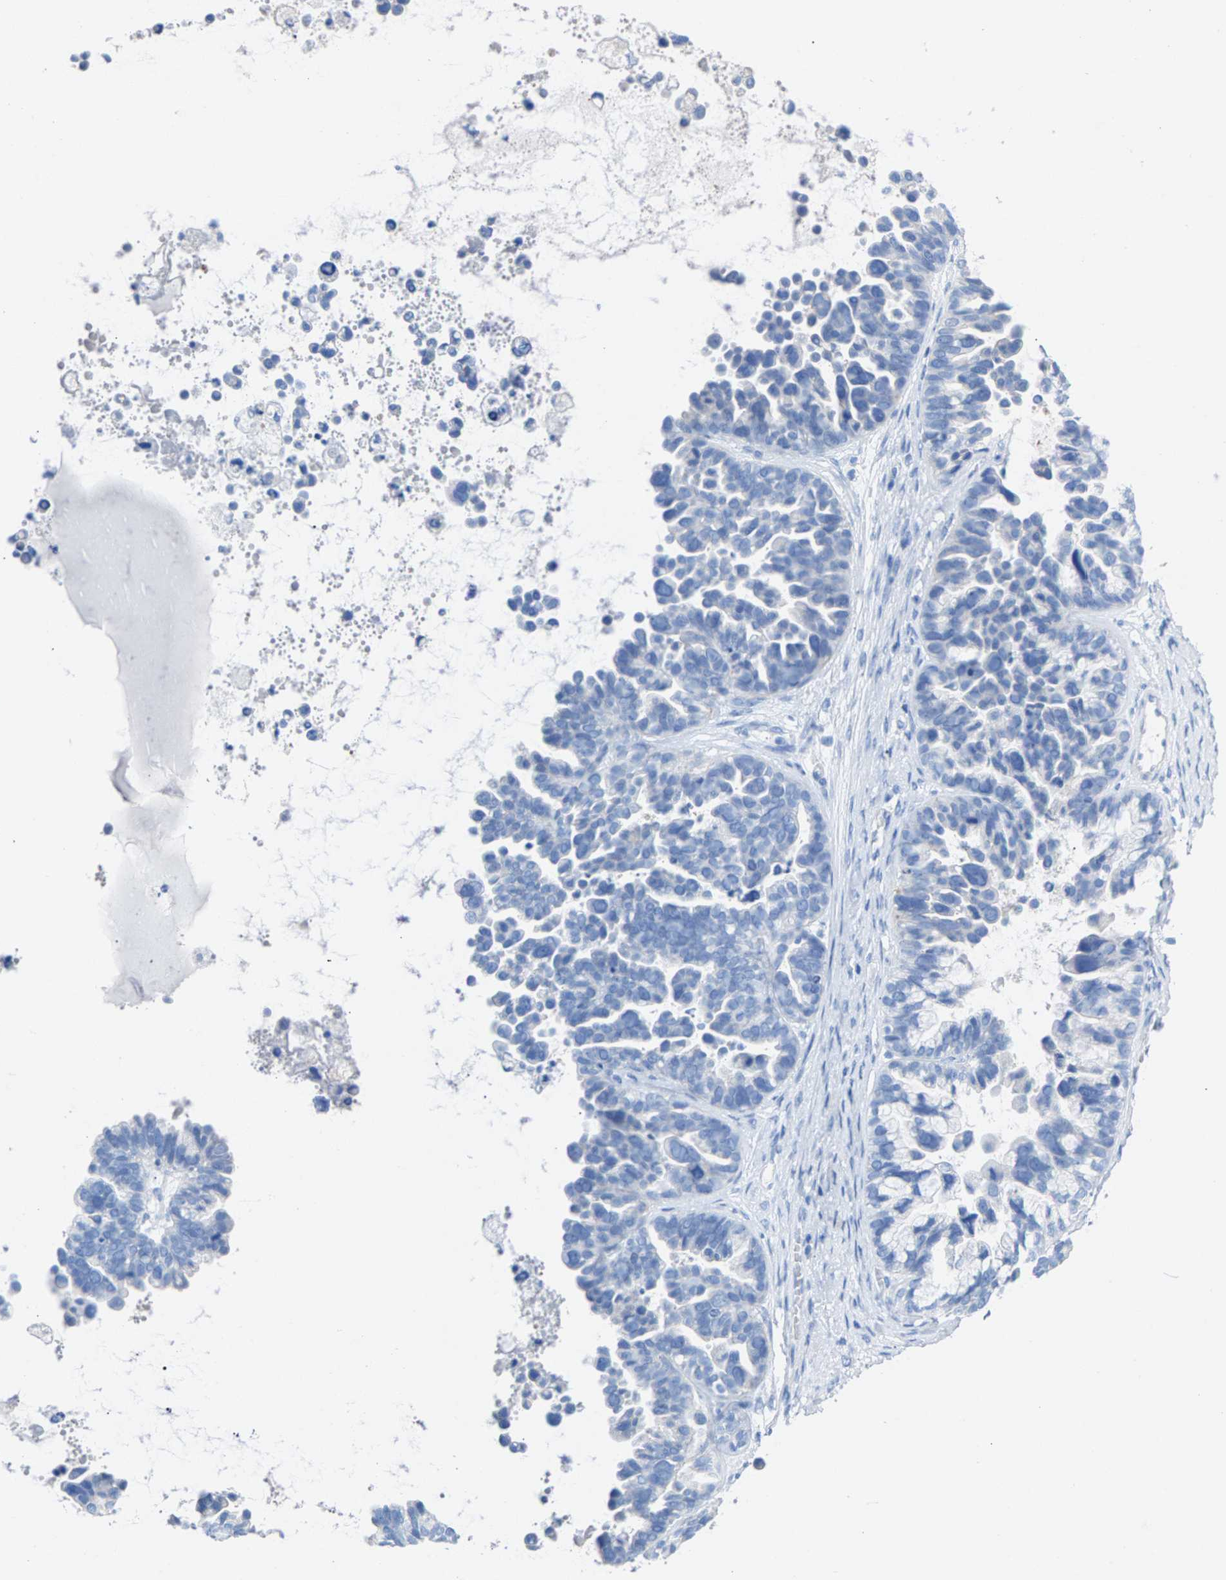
{"staining": {"intensity": "negative", "quantity": "none", "location": "none"}, "tissue": "ovarian cancer", "cell_type": "Tumor cells", "image_type": "cancer", "snomed": [{"axis": "morphology", "description": "Cystadenocarcinoma, serous, NOS"}, {"axis": "topography", "description": "Ovary"}], "caption": "DAB immunohistochemical staining of ovarian serous cystadenocarcinoma demonstrates no significant positivity in tumor cells.", "gene": "CPA1", "patient": {"sex": "female", "age": 56}}